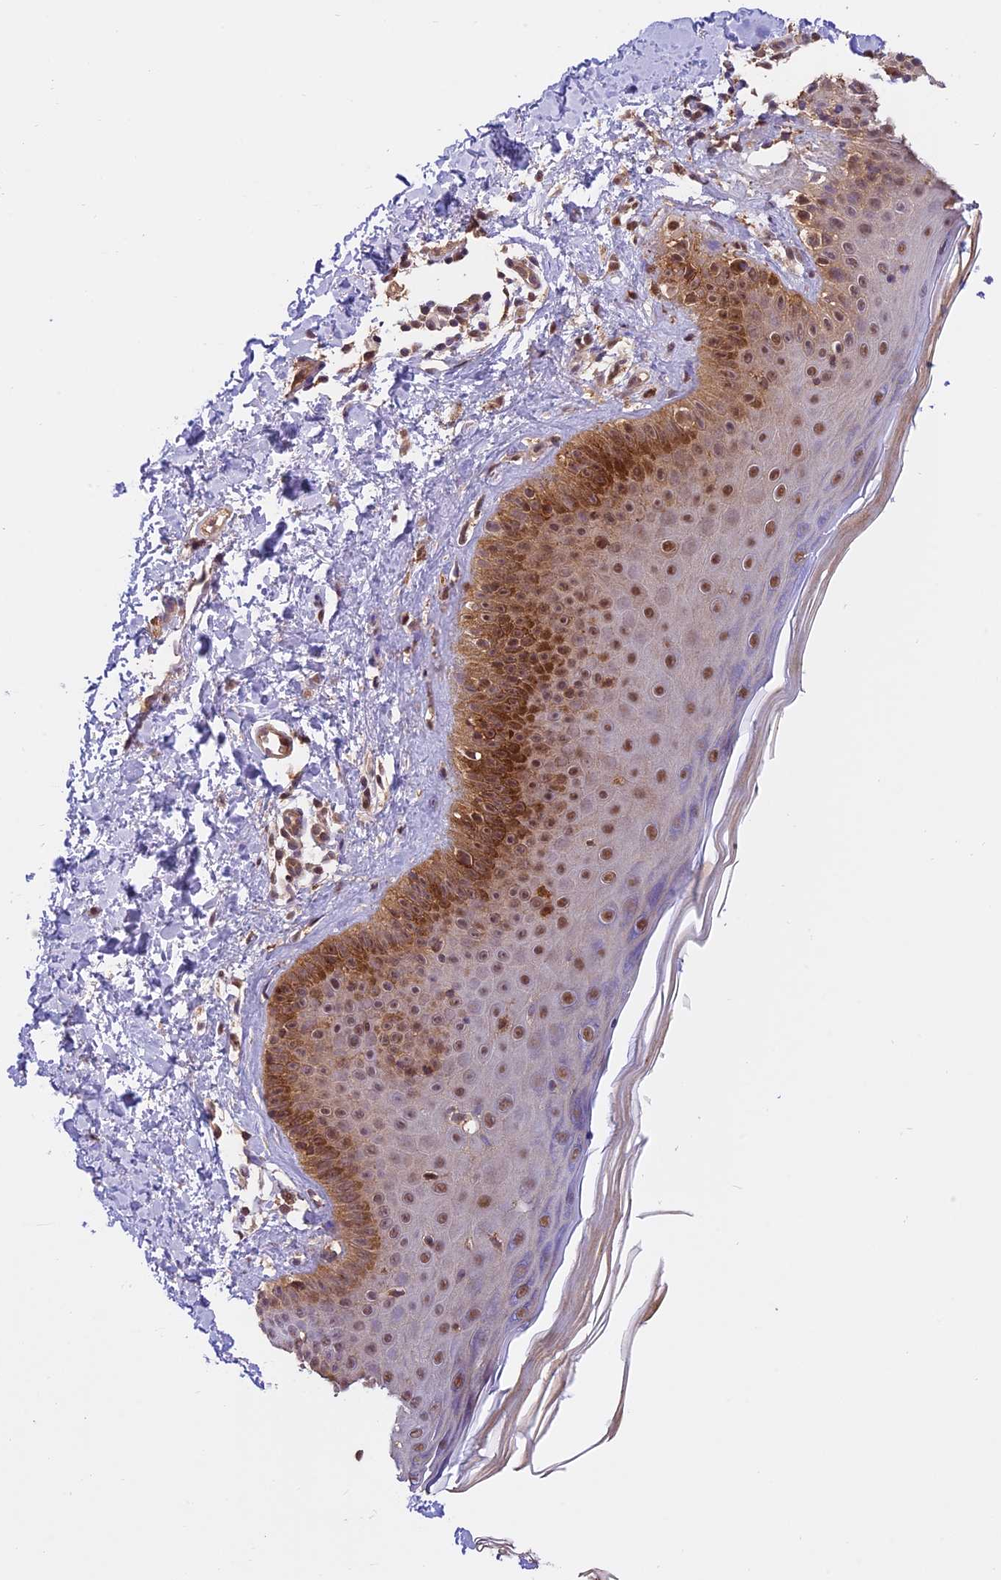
{"staining": {"intensity": "moderate", "quantity": ">75%", "location": "cytoplasmic/membranous,nuclear"}, "tissue": "skin", "cell_type": "Fibroblasts", "image_type": "normal", "snomed": [{"axis": "morphology", "description": "Normal tissue, NOS"}, {"axis": "topography", "description": "Skin"}], "caption": "Immunohistochemistry (IHC) staining of normal skin, which displays medium levels of moderate cytoplasmic/membranous,nuclear expression in about >75% of fibroblasts indicating moderate cytoplasmic/membranous,nuclear protein positivity. The staining was performed using DAB (brown) for protein detection and nuclei were counterstained in hematoxylin (blue).", "gene": "PSMB3", "patient": {"sex": "male", "age": 52}}